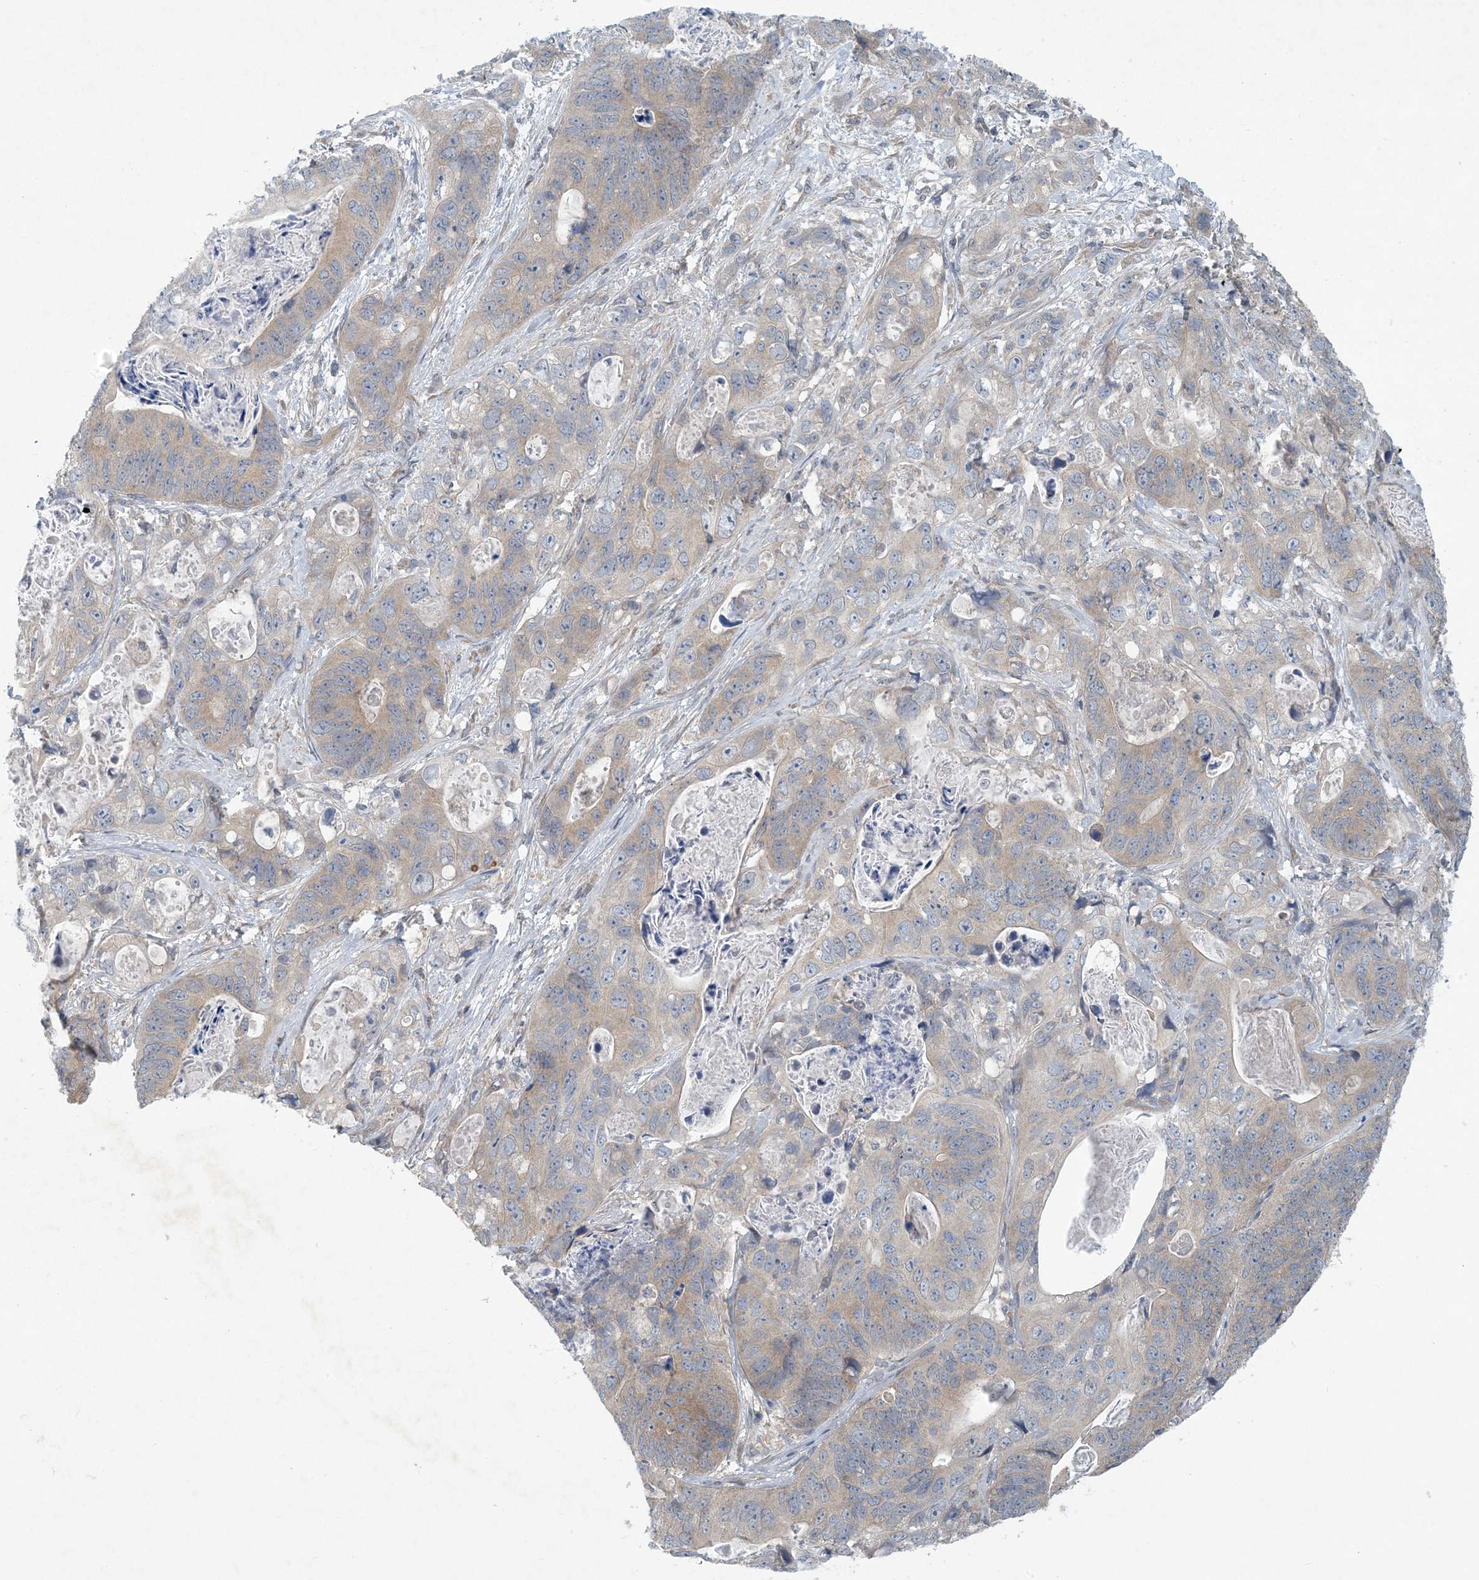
{"staining": {"intensity": "weak", "quantity": "25%-75%", "location": "cytoplasmic/membranous"}, "tissue": "stomach cancer", "cell_type": "Tumor cells", "image_type": "cancer", "snomed": [{"axis": "morphology", "description": "Adenocarcinoma, NOS"}, {"axis": "topography", "description": "Stomach"}], "caption": "A low amount of weak cytoplasmic/membranous positivity is seen in approximately 25%-75% of tumor cells in stomach adenocarcinoma tissue.", "gene": "HIKESHI", "patient": {"sex": "female", "age": 89}}